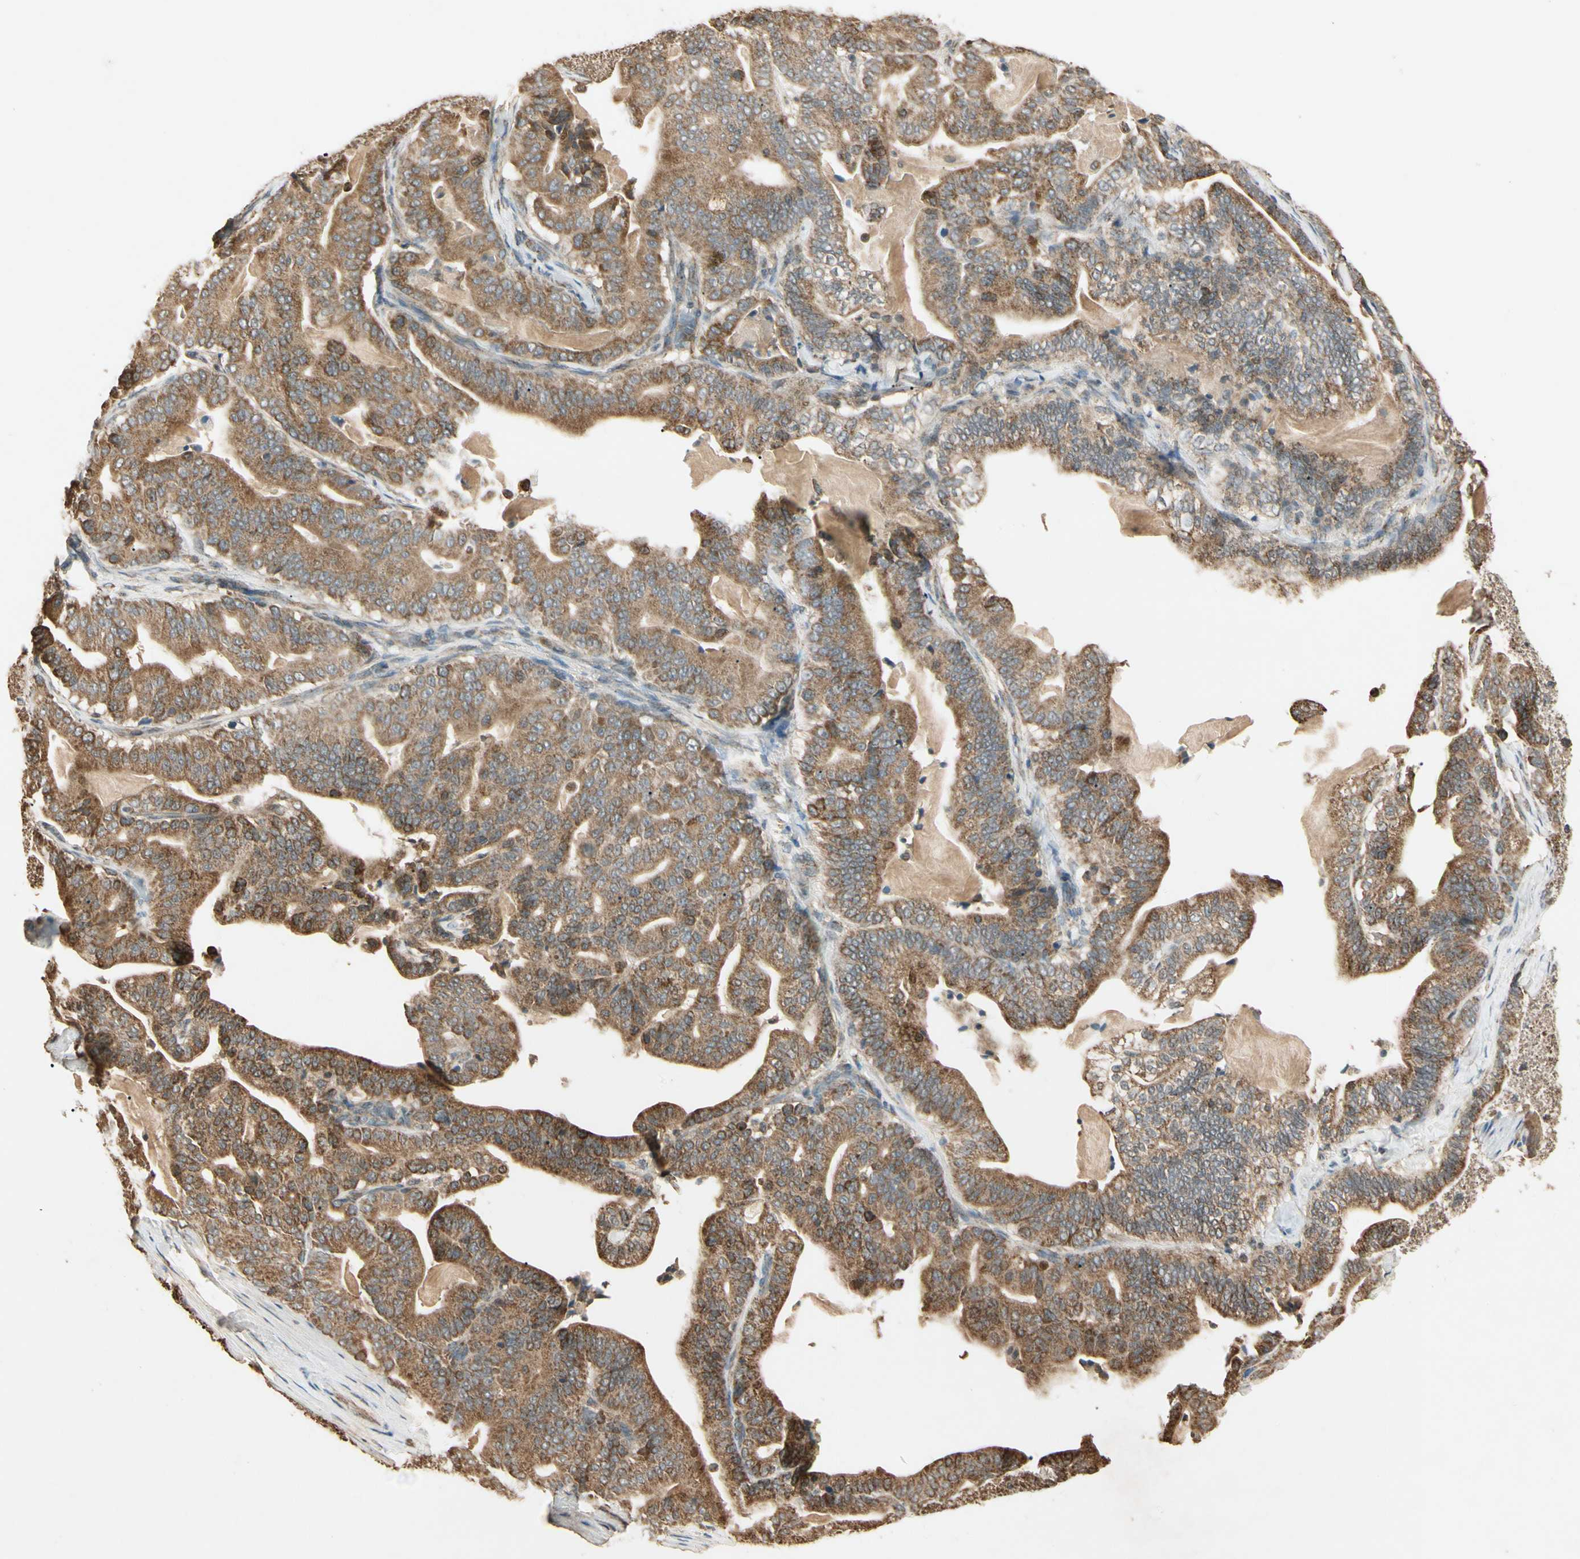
{"staining": {"intensity": "moderate", "quantity": ">75%", "location": "cytoplasmic/membranous"}, "tissue": "pancreatic cancer", "cell_type": "Tumor cells", "image_type": "cancer", "snomed": [{"axis": "morphology", "description": "Adenocarcinoma, NOS"}, {"axis": "topography", "description": "Pancreas"}], "caption": "Protein expression by immunohistochemistry (IHC) reveals moderate cytoplasmic/membranous expression in about >75% of tumor cells in pancreatic adenocarcinoma.", "gene": "PRDX5", "patient": {"sex": "male", "age": 63}}